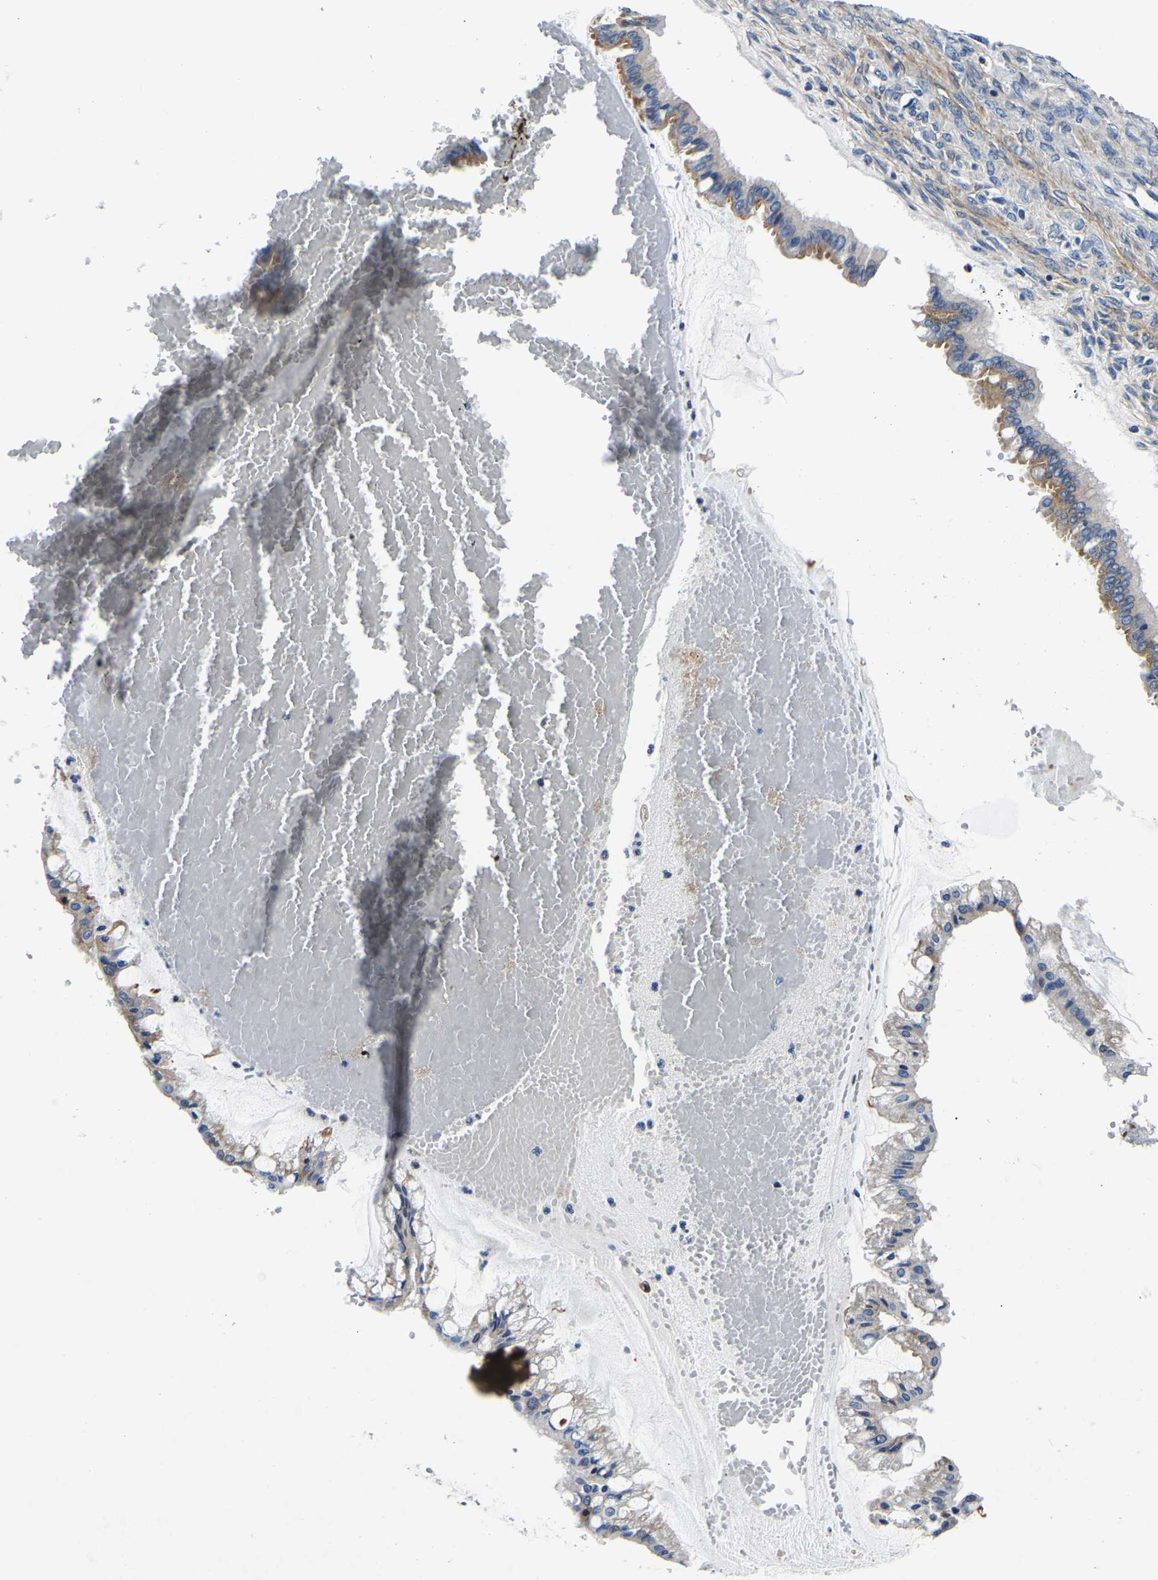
{"staining": {"intensity": "moderate", "quantity": "<25%", "location": "cytoplasmic/membranous"}, "tissue": "ovarian cancer", "cell_type": "Tumor cells", "image_type": "cancer", "snomed": [{"axis": "morphology", "description": "Cystadenocarcinoma, mucinous, NOS"}, {"axis": "topography", "description": "Ovary"}], "caption": "An immunohistochemistry image of tumor tissue is shown. Protein staining in brown labels moderate cytoplasmic/membranous positivity in ovarian cancer within tumor cells.", "gene": "KCTD17", "patient": {"sex": "female", "age": 73}}